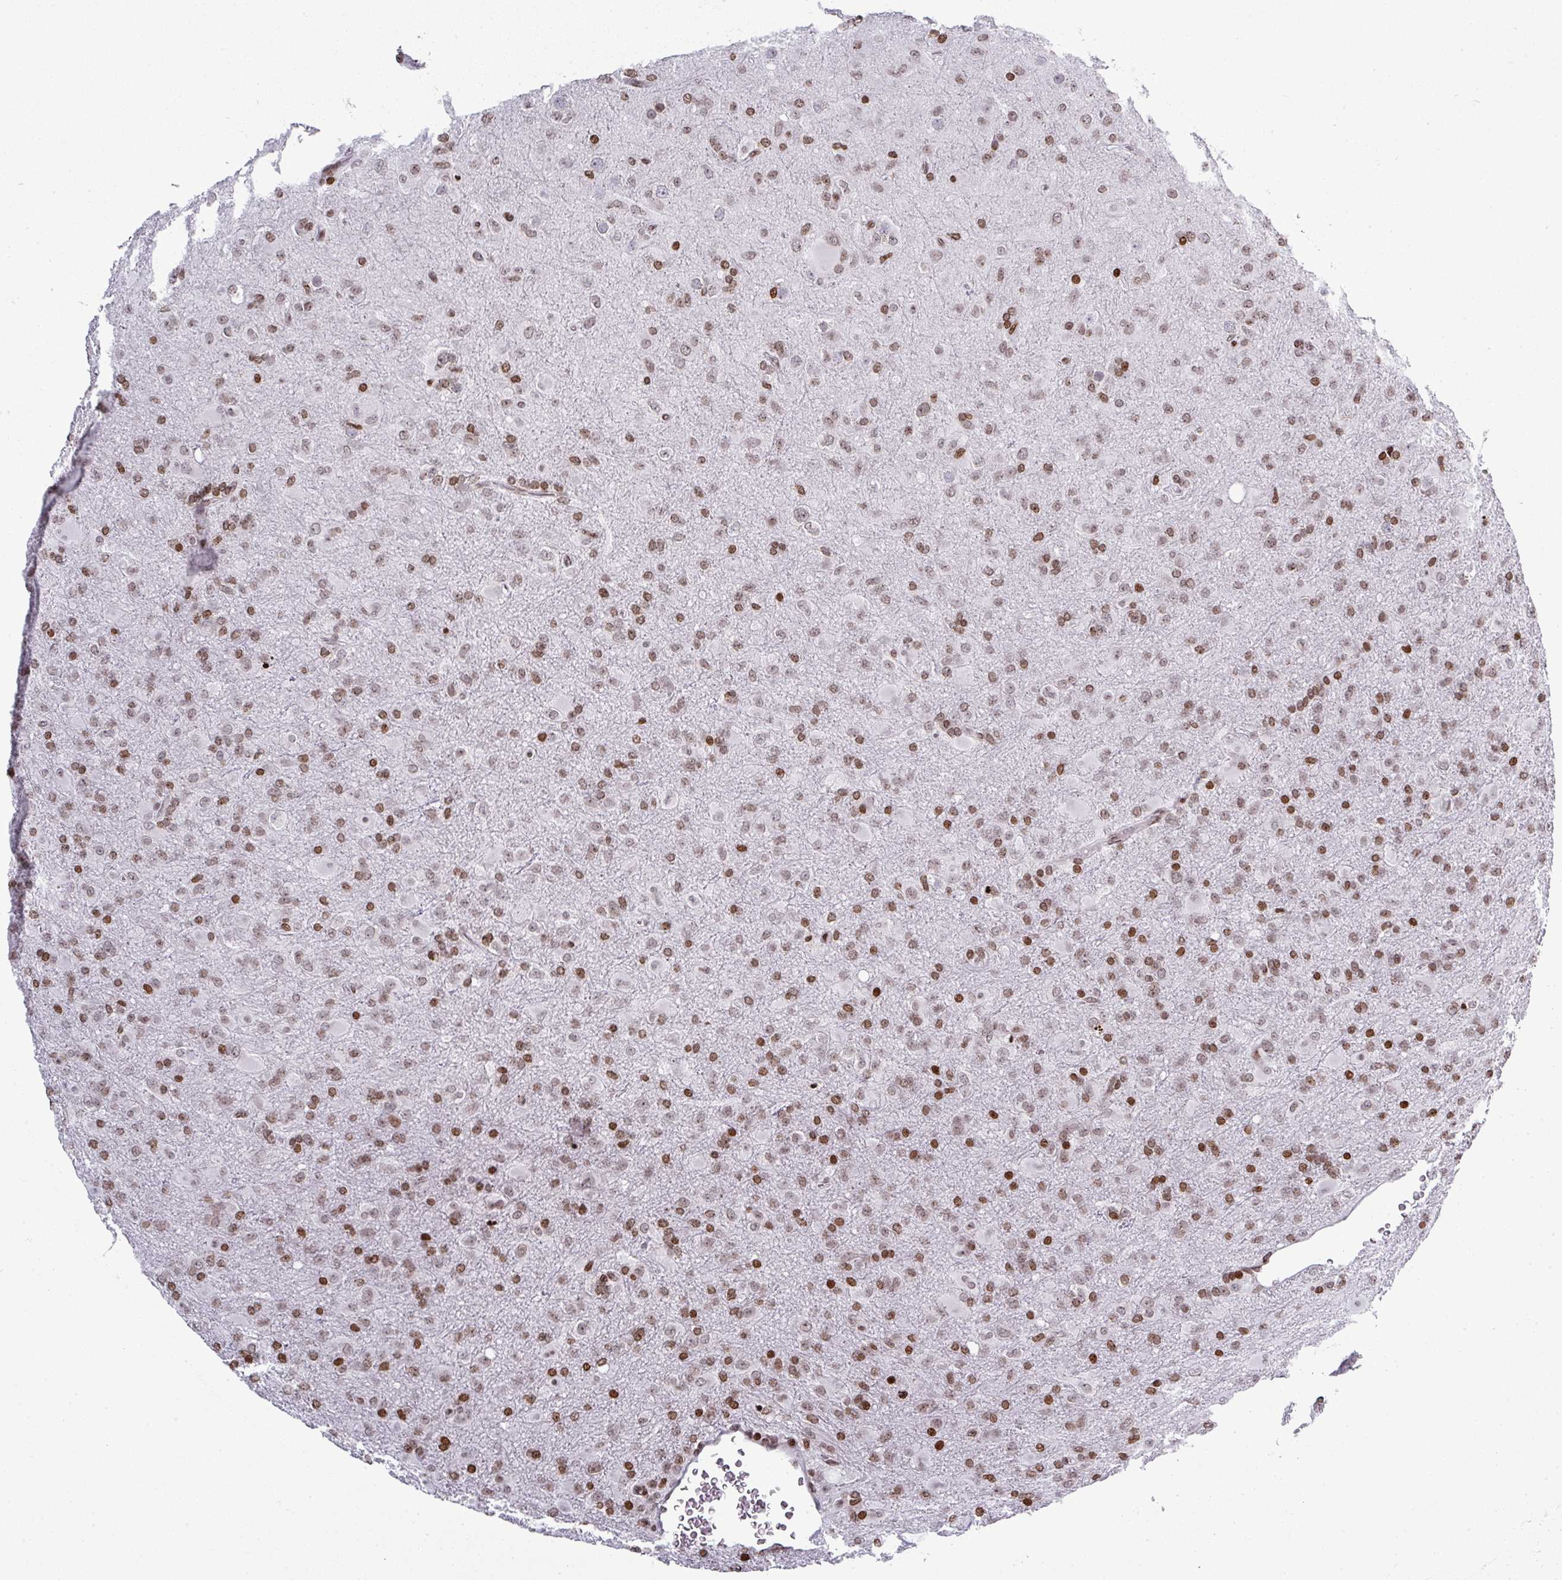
{"staining": {"intensity": "moderate", "quantity": ">75%", "location": "nuclear"}, "tissue": "glioma", "cell_type": "Tumor cells", "image_type": "cancer", "snomed": [{"axis": "morphology", "description": "Glioma, malignant, Low grade"}, {"axis": "topography", "description": "Brain"}], "caption": "DAB (3,3'-diaminobenzidine) immunohistochemical staining of human glioma shows moderate nuclear protein staining in about >75% of tumor cells.", "gene": "RASL11A", "patient": {"sex": "male", "age": 65}}